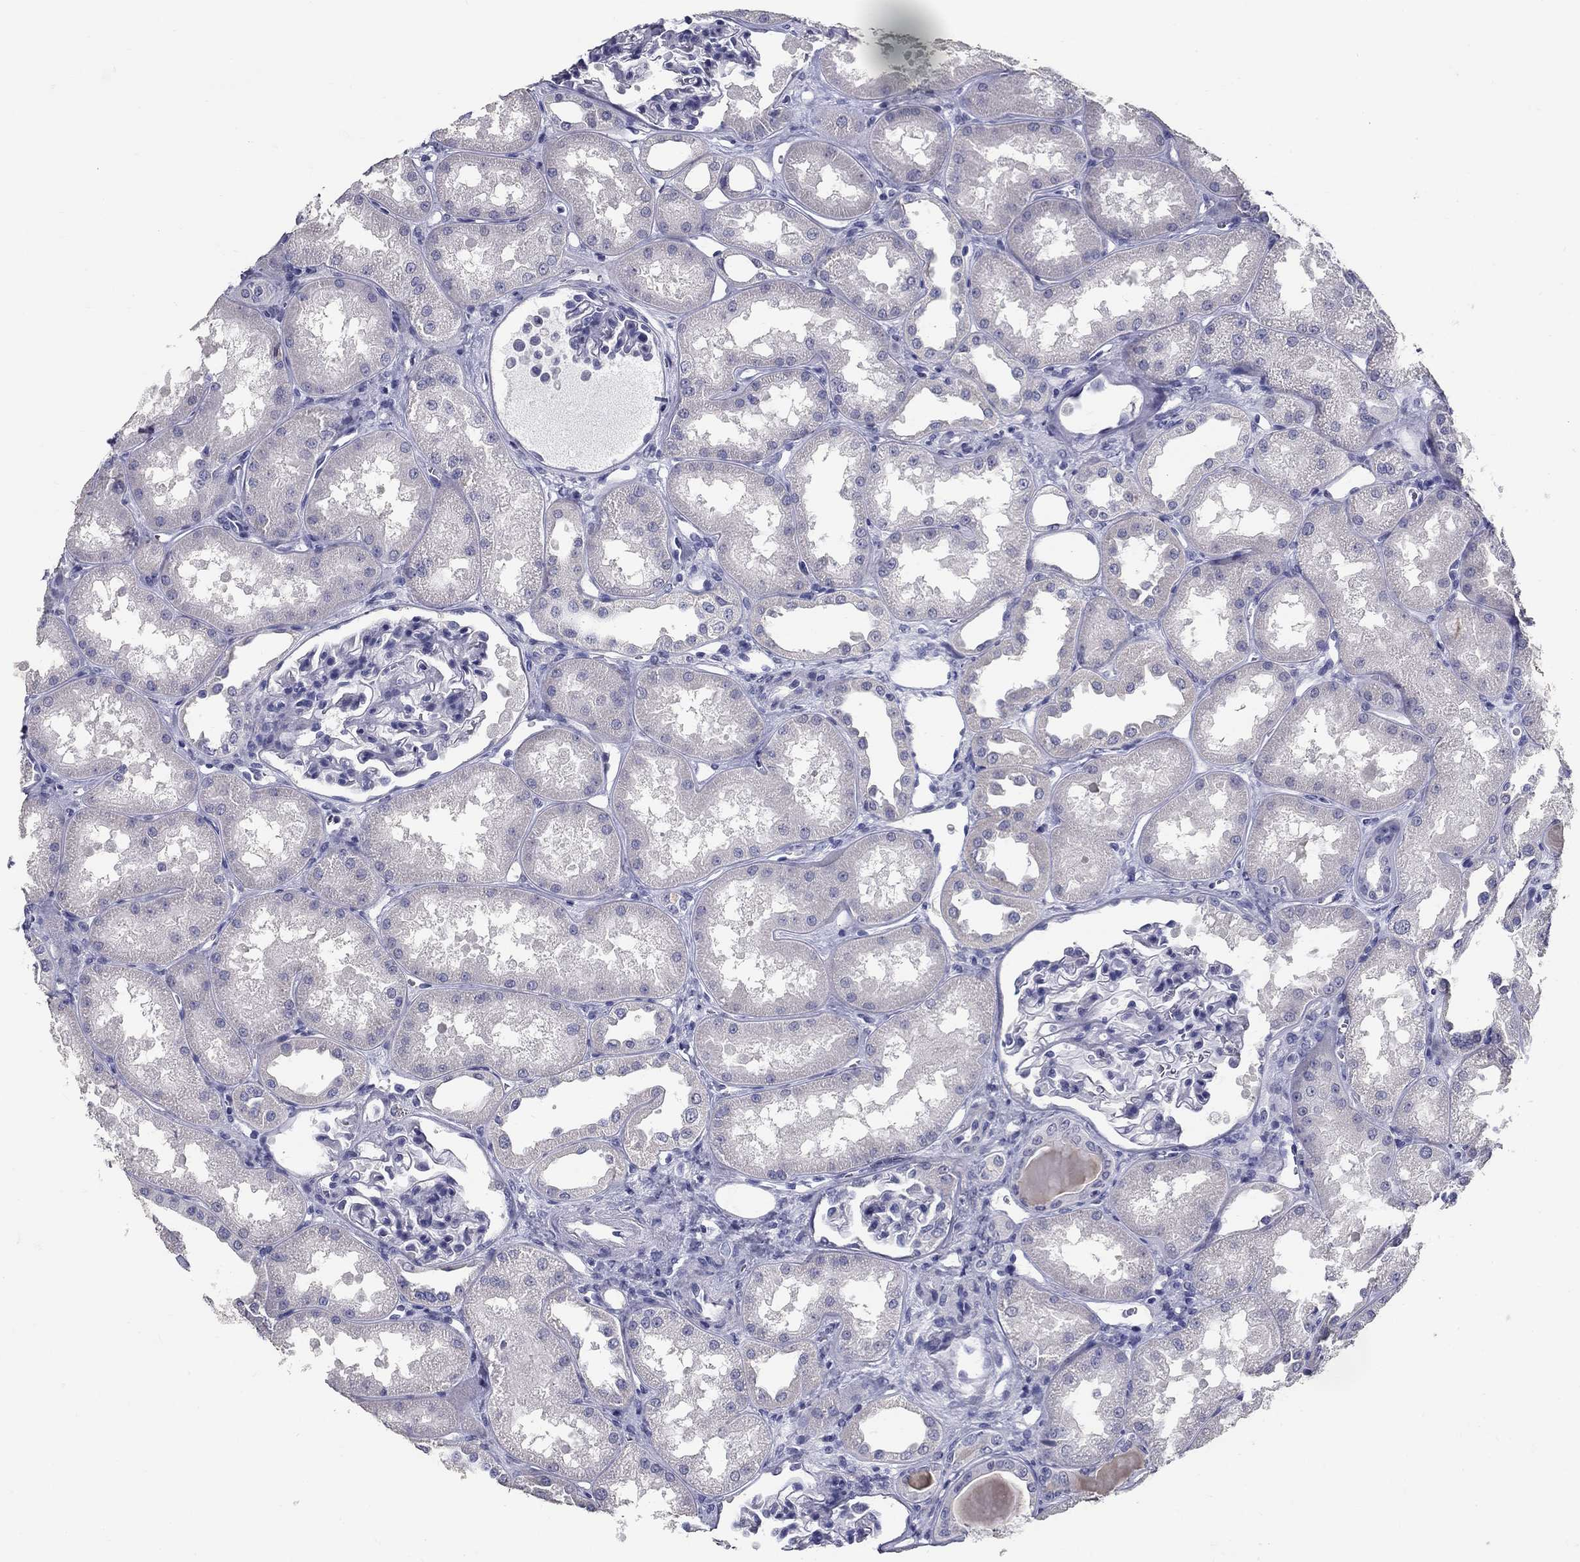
{"staining": {"intensity": "negative", "quantity": "none", "location": "none"}, "tissue": "kidney", "cell_type": "Cells in glomeruli", "image_type": "normal", "snomed": [{"axis": "morphology", "description": "Normal tissue, NOS"}, {"axis": "topography", "description": "Kidney"}], "caption": "An image of human kidney is negative for staining in cells in glomeruli. (Stains: DAB immunohistochemistry (IHC) with hematoxylin counter stain, Microscopy: brightfield microscopy at high magnification).", "gene": "POMC", "patient": {"sex": "male", "age": 61}}